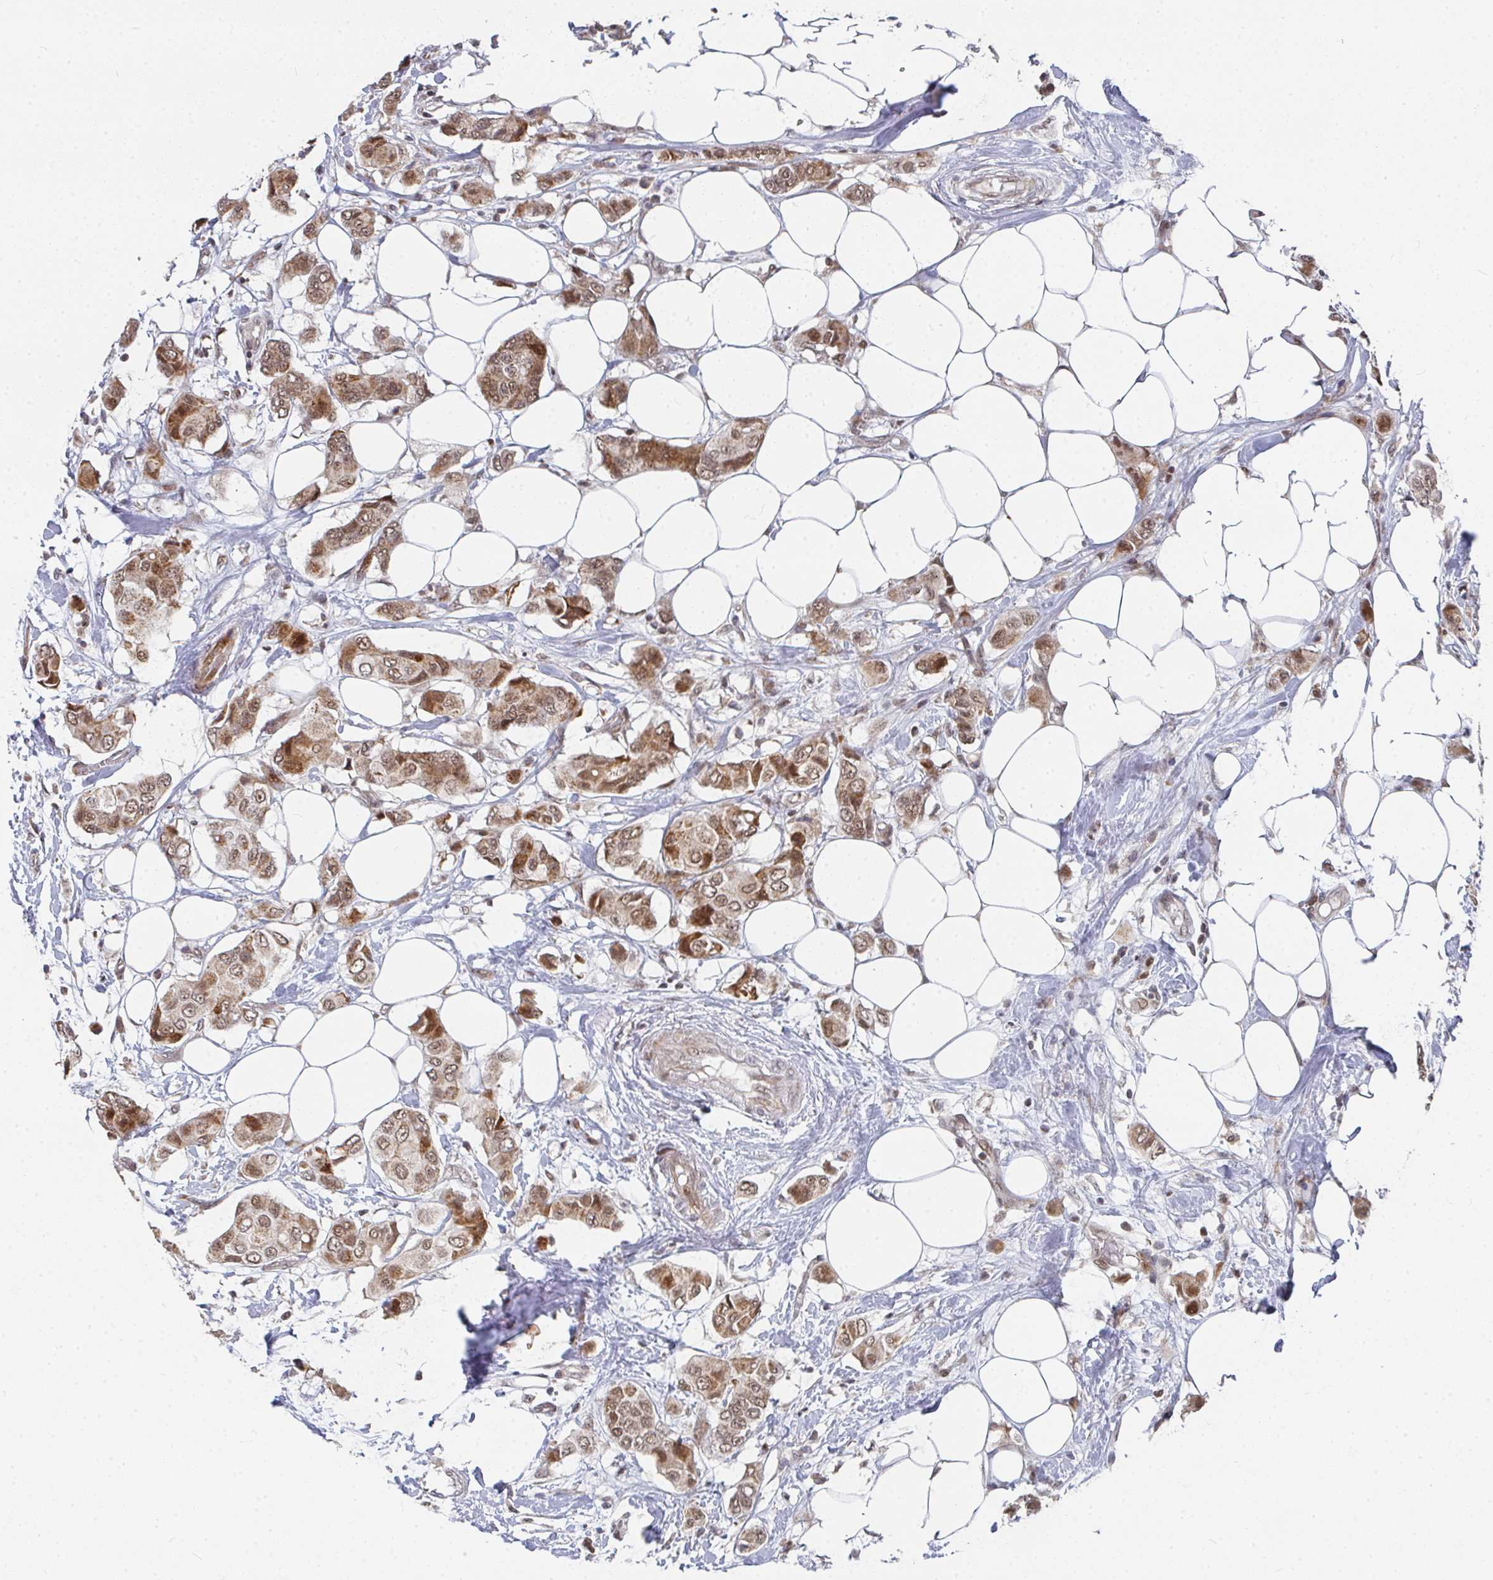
{"staining": {"intensity": "moderate", "quantity": ">75%", "location": "cytoplasmic/membranous,nuclear"}, "tissue": "breast cancer", "cell_type": "Tumor cells", "image_type": "cancer", "snomed": [{"axis": "morphology", "description": "Lobular carcinoma"}, {"axis": "topography", "description": "Breast"}], "caption": "High-power microscopy captured an IHC micrograph of breast lobular carcinoma, revealing moderate cytoplasmic/membranous and nuclear expression in about >75% of tumor cells. The staining was performed using DAB (3,3'-diaminobenzidine), with brown indicating positive protein expression. Nuclei are stained blue with hematoxylin.", "gene": "RBBP5", "patient": {"sex": "female", "age": 51}}